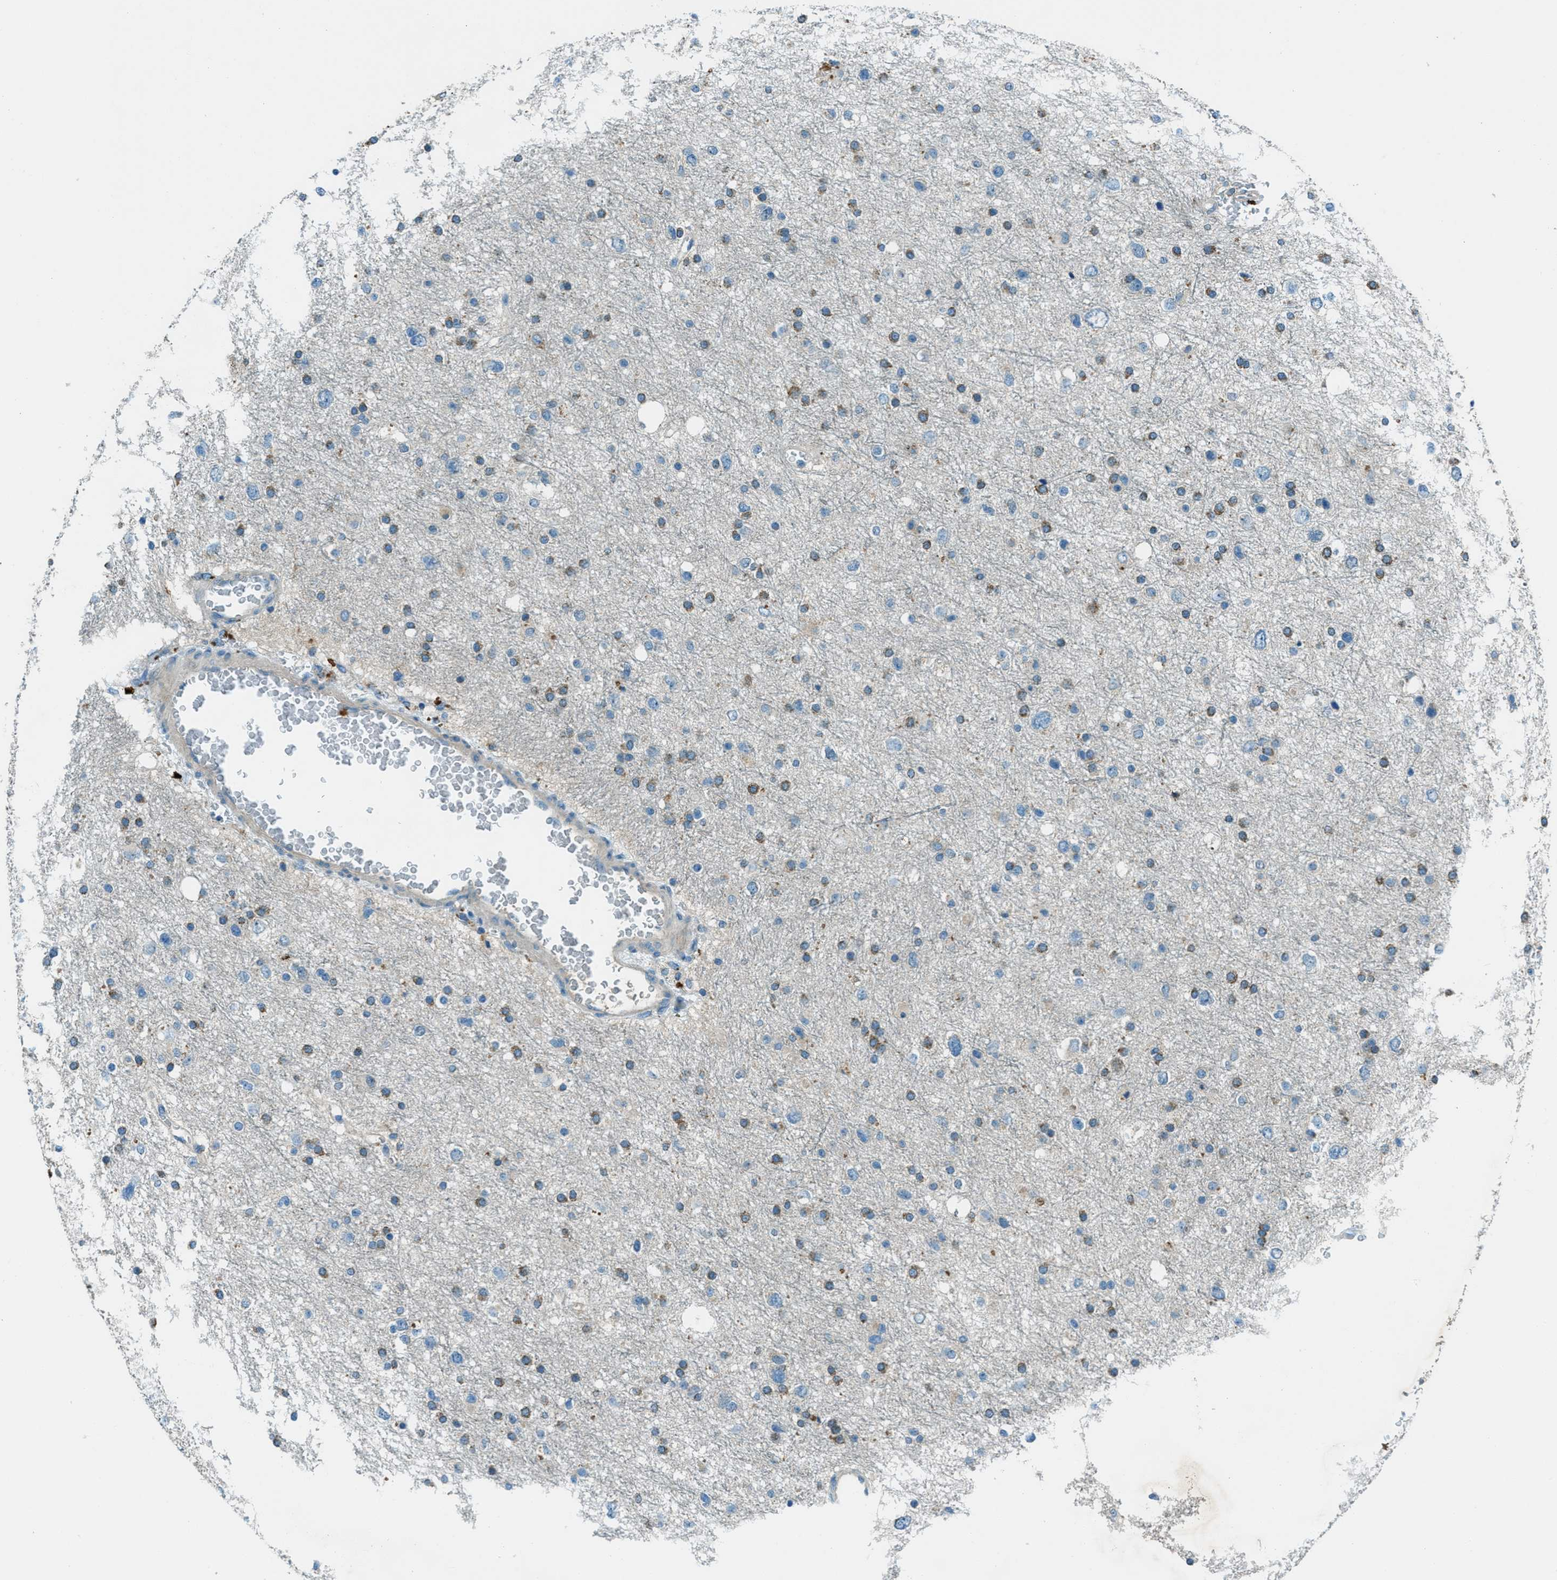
{"staining": {"intensity": "moderate", "quantity": "25%-75%", "location": "cytoplasmic/membranous"}, "tissue": "glioma", "cell_type": "Tumor cells", "image_type": "cancer", "snomed": [{"axis": "morphology", "description": "Glioma, malignant, Low grade"}, {"axis": "topography", "description": "Brain"}], "caption": "Brown immunohistochemical staining in malignant low-grade glioma demonstrates moderate cytoplasmic/membranous expression in about 25%-75% of tumor cells.", "gene": "FAR1", "patient": {"sex": "female", "age": 37}}